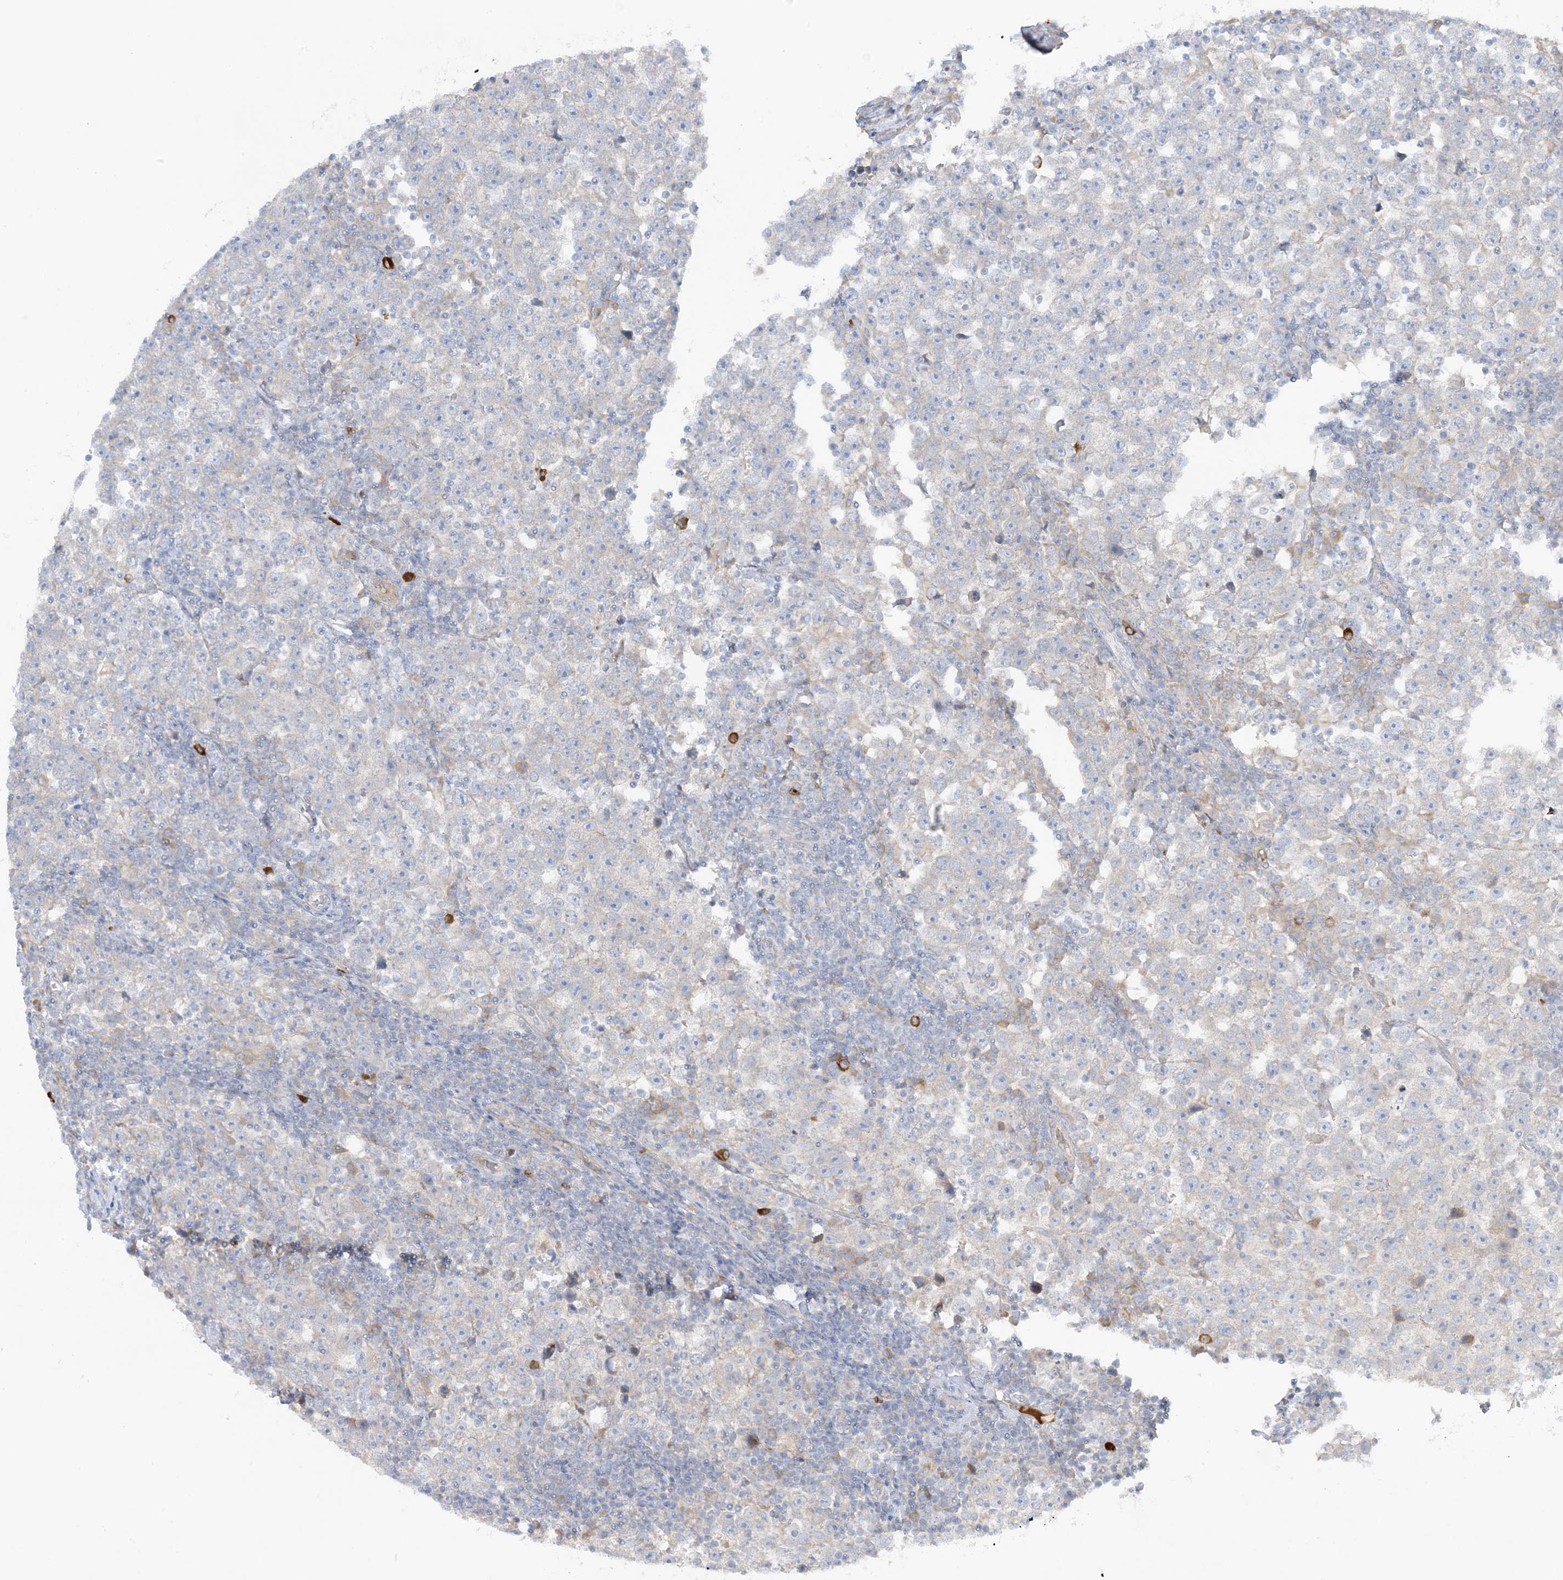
{"staining": {"intensity": "negative", "quantity": "none", "location": "none"}, "tissue": "testis cancer", "cell_type": "Tumor cells", "image_type": "cancer", "snomed": [{"axis": "morphology", "description": "Normal tissue, NOS"}, {"axis": "morphology", "description": "Seminoma, NOS"}, {"axis": "topography", "description": "Testis"}], "caption": "This is an immunohistochemistry (IHC) photomicrograph of testis cancer. There is no positivity in tumor cells.", "gene": "THADA", "patient": {"sex": "male", "age": 43}}